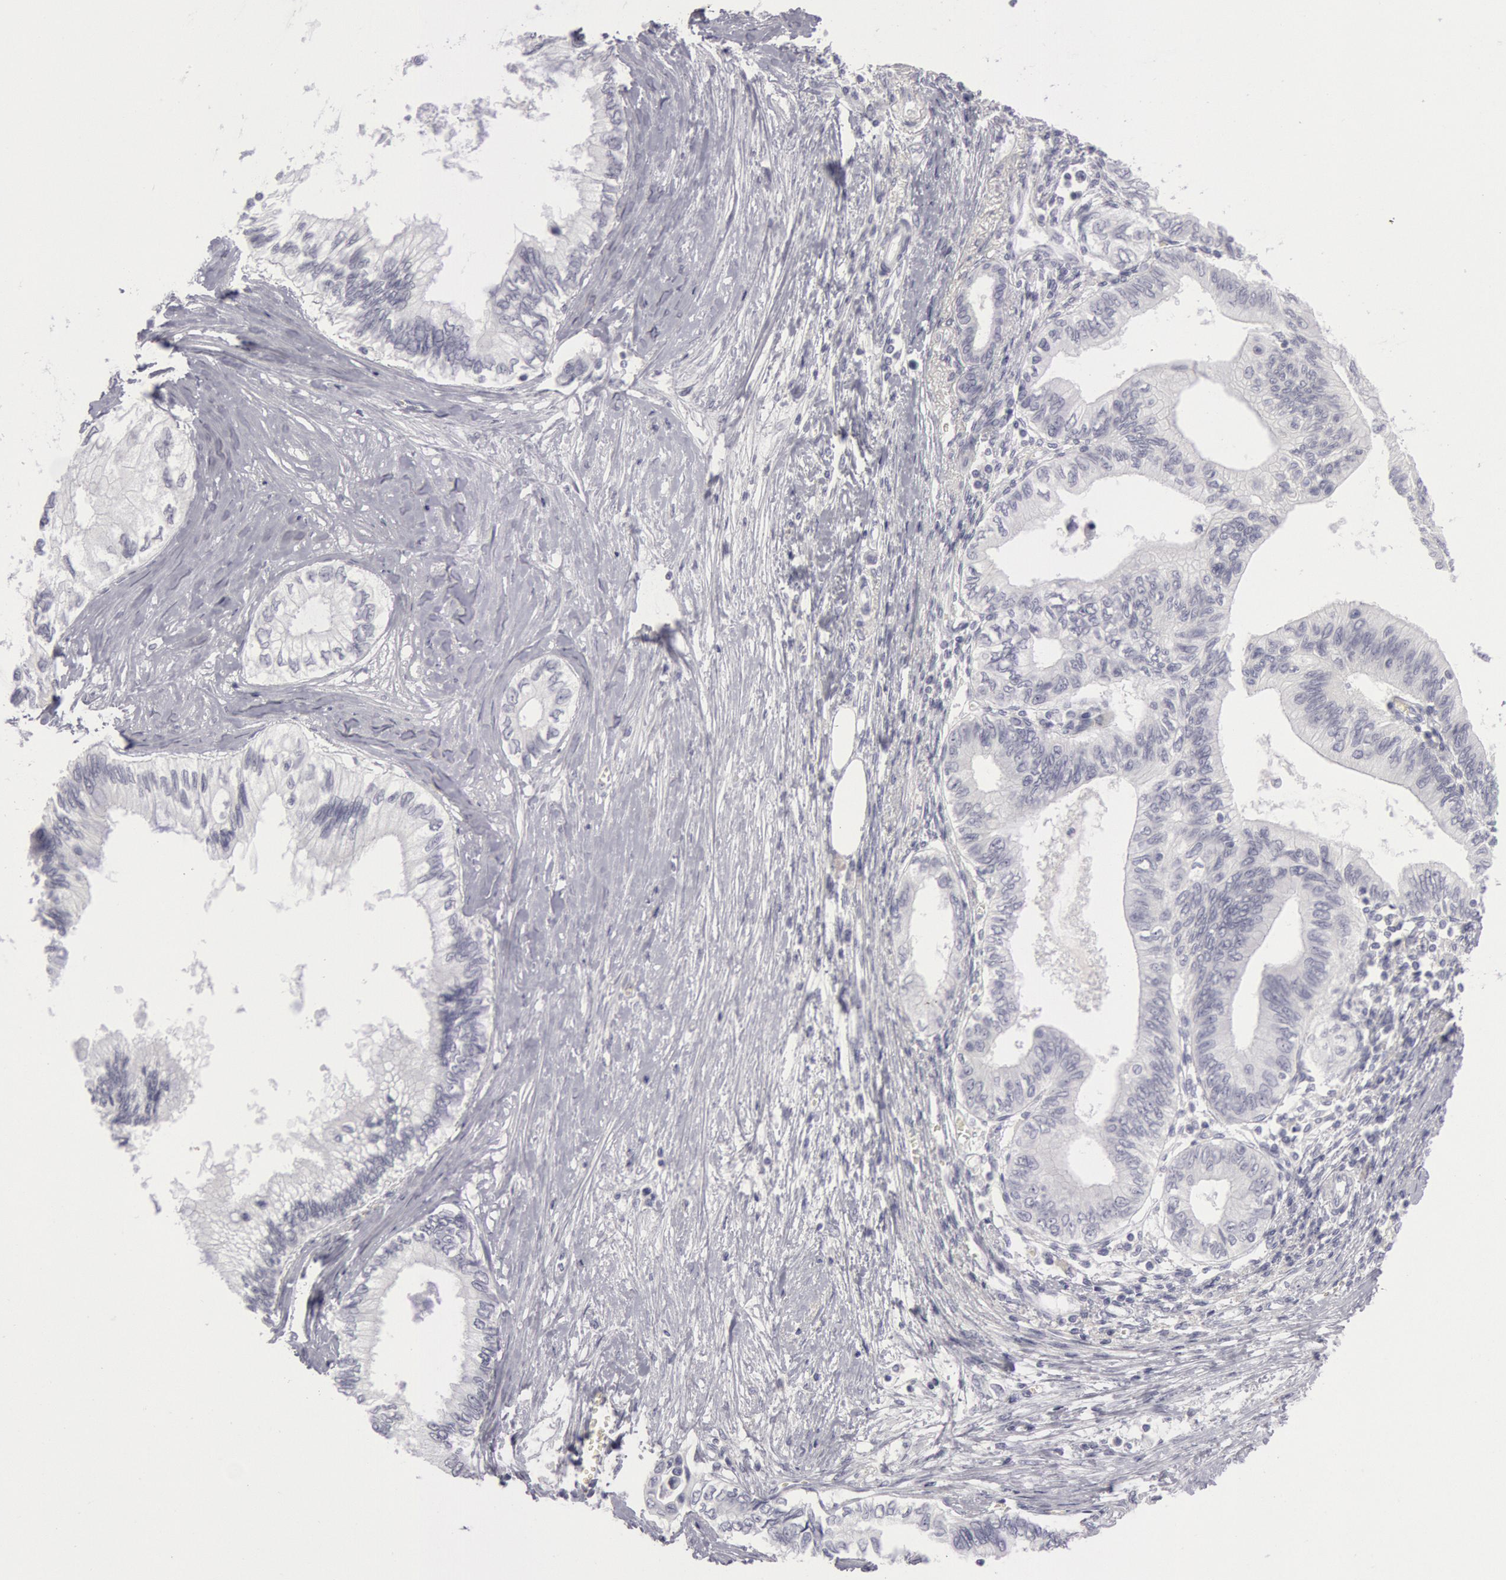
{"staining": {"intensity": "negative", "quantity": "none", "location": "none"}, "tissue": "pancreatic cancer", "cell_type": "Tumor cells", "image_type": "cancer", "snomed": [{"axis": "morphology", "description": "Adenocarcinoma, NOS"}, {"axis": "topography", "description": "Pancreas"}], "caption": "This micrograph is of adenocarcinoma (pancreatic) stained with IHC to label a protein in brown with the nuclei are counter-stained blue. There is no expression in tumor cells.", "gene": "KRT16", "patient": {"sex": "female", "age": 66}}